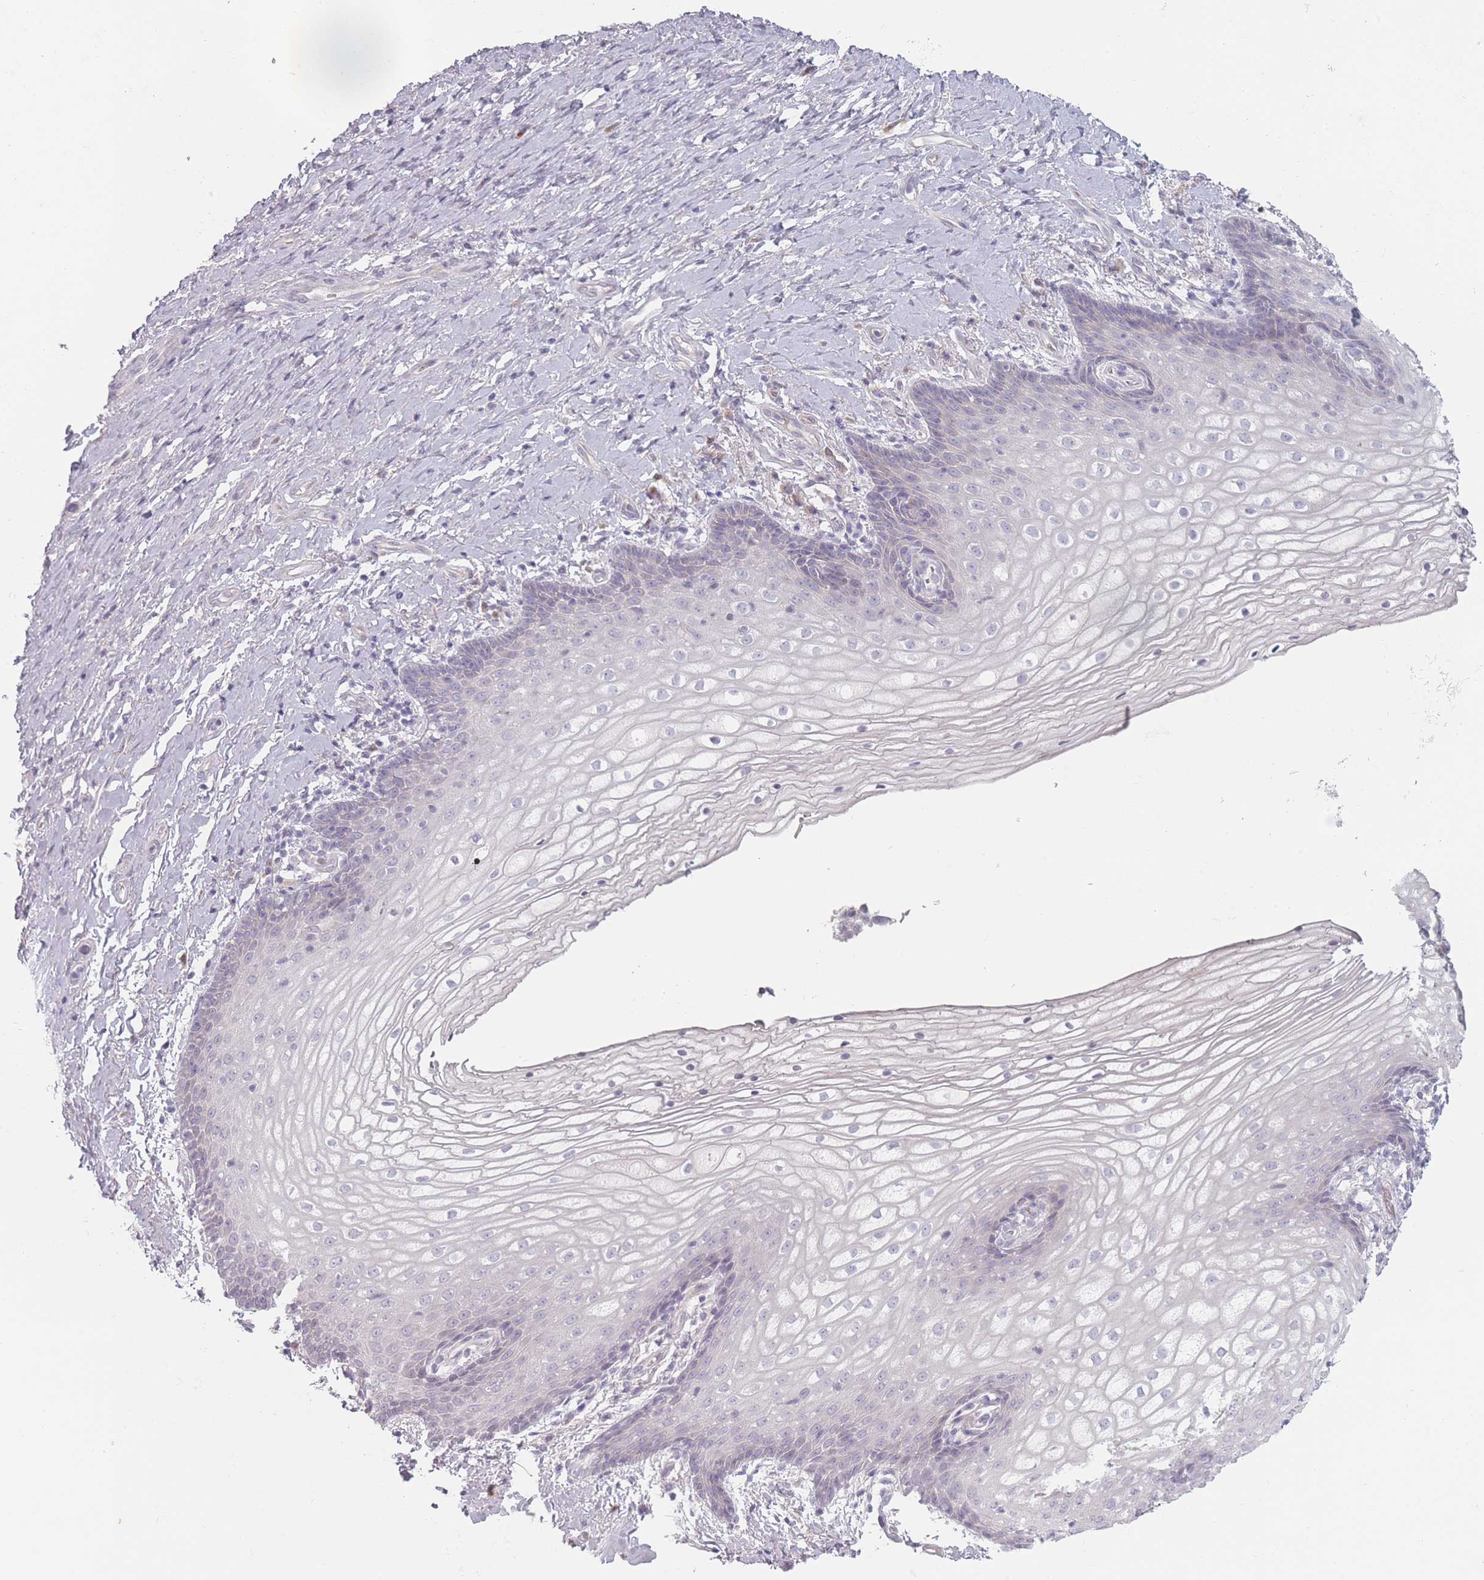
{"staining": {"intensity": "negative", "quantity": "none", "location": "none"}, "tissue": "vagina", "cell_type": "Squamous epithelial cells", "image_type": "normal", "snomed": [{"axis": "morphology", "description": "Normal tissue, NOS"}, {"axis": "topography", "description": "Vagina"}], "caption": "This histopathology image is of unremarkable vagina stained with immunohistochemistry (IHC) to label a protein in brown with the nuclei are counter-stained blue. There is no staining in squamous epithelial cells. Nuclei are stained in blue.", "gene": "RASL10B", "patient": {"sex": "female", "age": 60}}